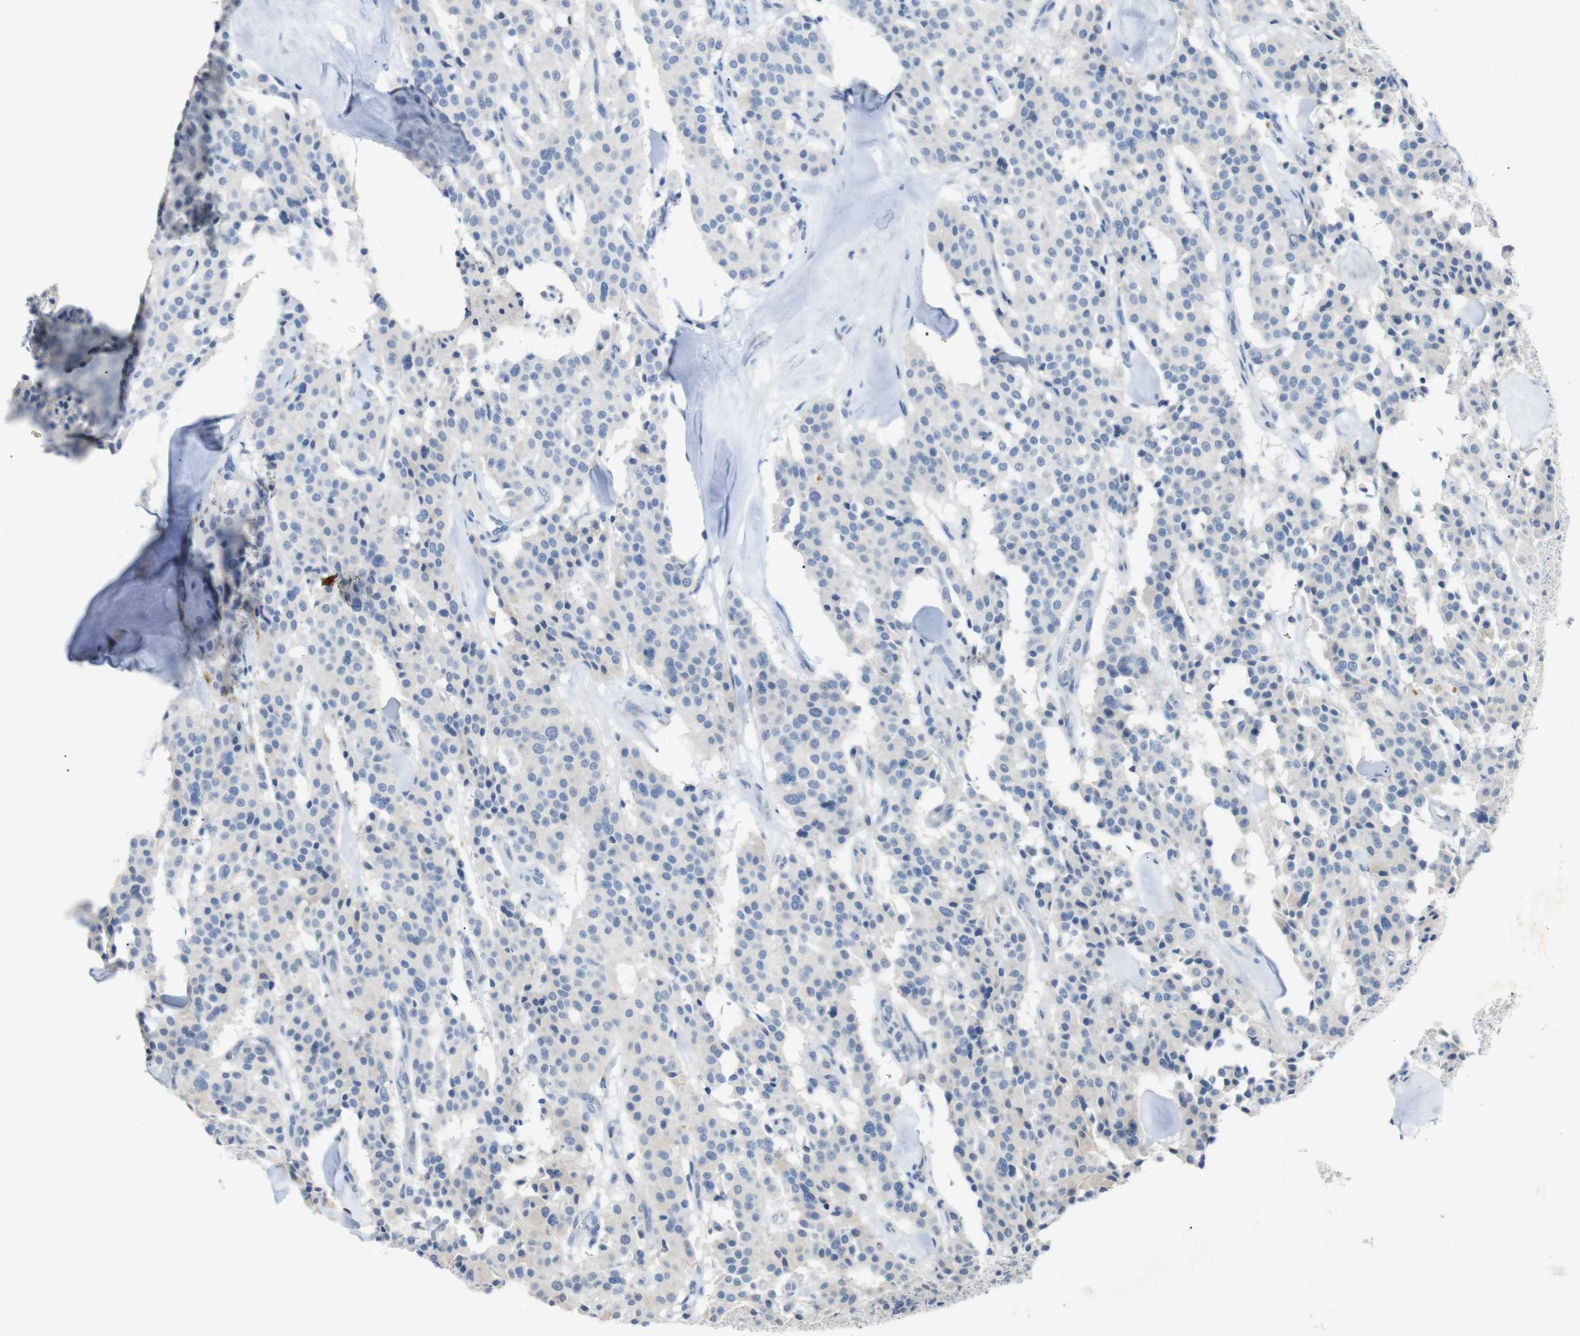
{"staining": {"intensity": "negative", "quantity": "none", "location": "none"}, "tissue": "carcinoid", "cell_type": "Tumor cells", "image_type": "cancer", "snomed": [{"axis": "morphology", "description": "Carcinoid, malignant, NOS"}, {"axis": "topography", "description": "Lung"}], "caption": "Human carcinoid stained for a protein using immunohistochemistry shows no expression in tumor cells.", "gene": "CHRM5", "patient": {"sex": "male", "age": 30}}